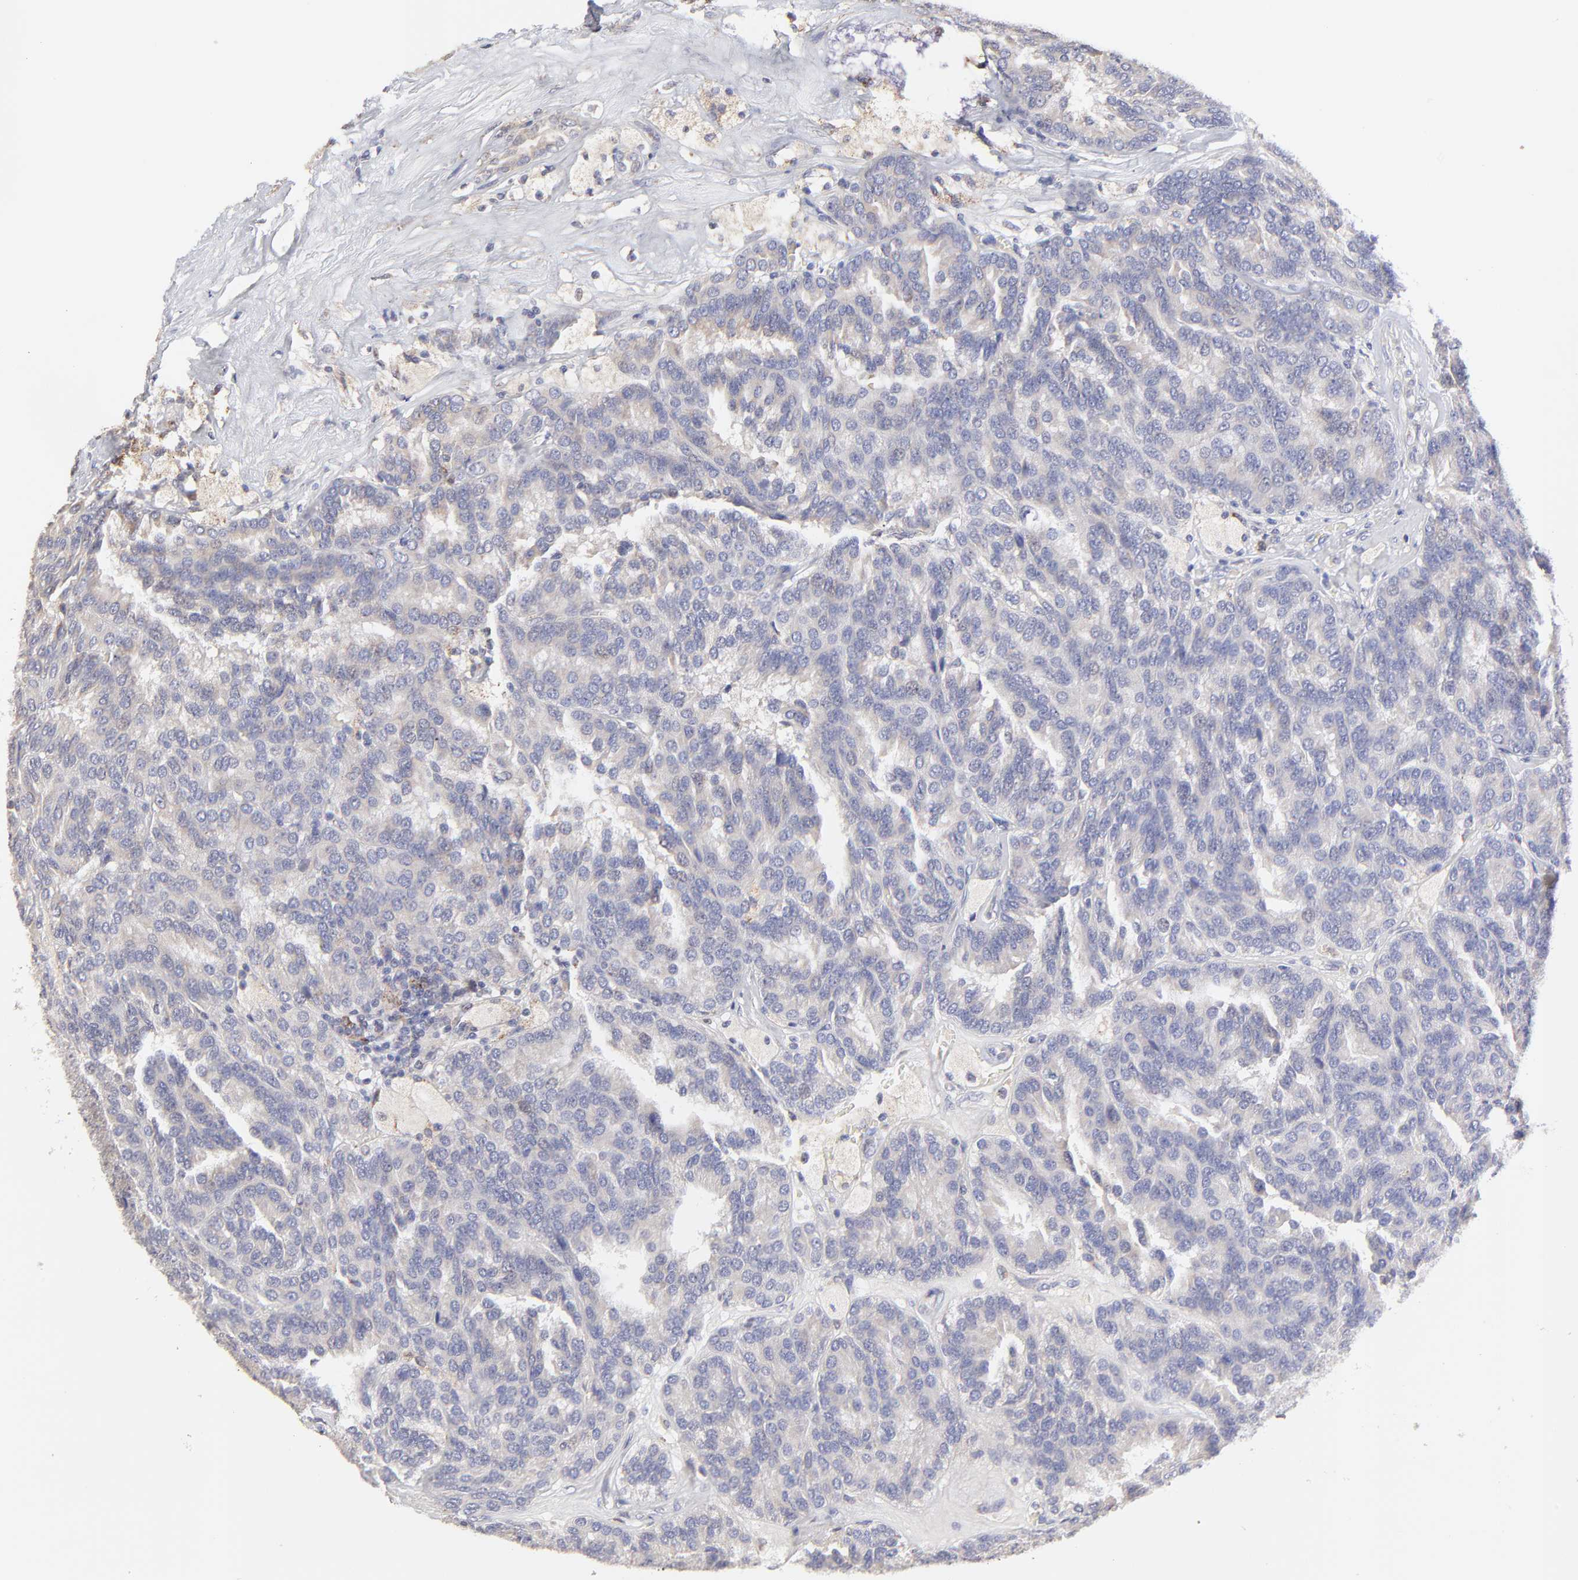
{"staining": {"intensity": "negative", "quantity": "none", "location": "none"}, "tissue": "renal cancer", "cell_type": "Tumor cells", "image_type": "cancer", "snomed": [{"axis": "morphology", "description": "Adenocarcinoma, NOS"}, {"axis": "topography", "description": "Kidney"}], "caption": "The image reveals no staining of tumor cells in adenocarcinoma (renal). The staining was performed using DAB (3,3'-diaminobenzidine) to visualize the protein expression in brown, while the nuclei were stained in blue with hematoxylin (Magnification: 20x).", "gene": "GCSAM", "patient": {"sex": "male", "age": 46}}